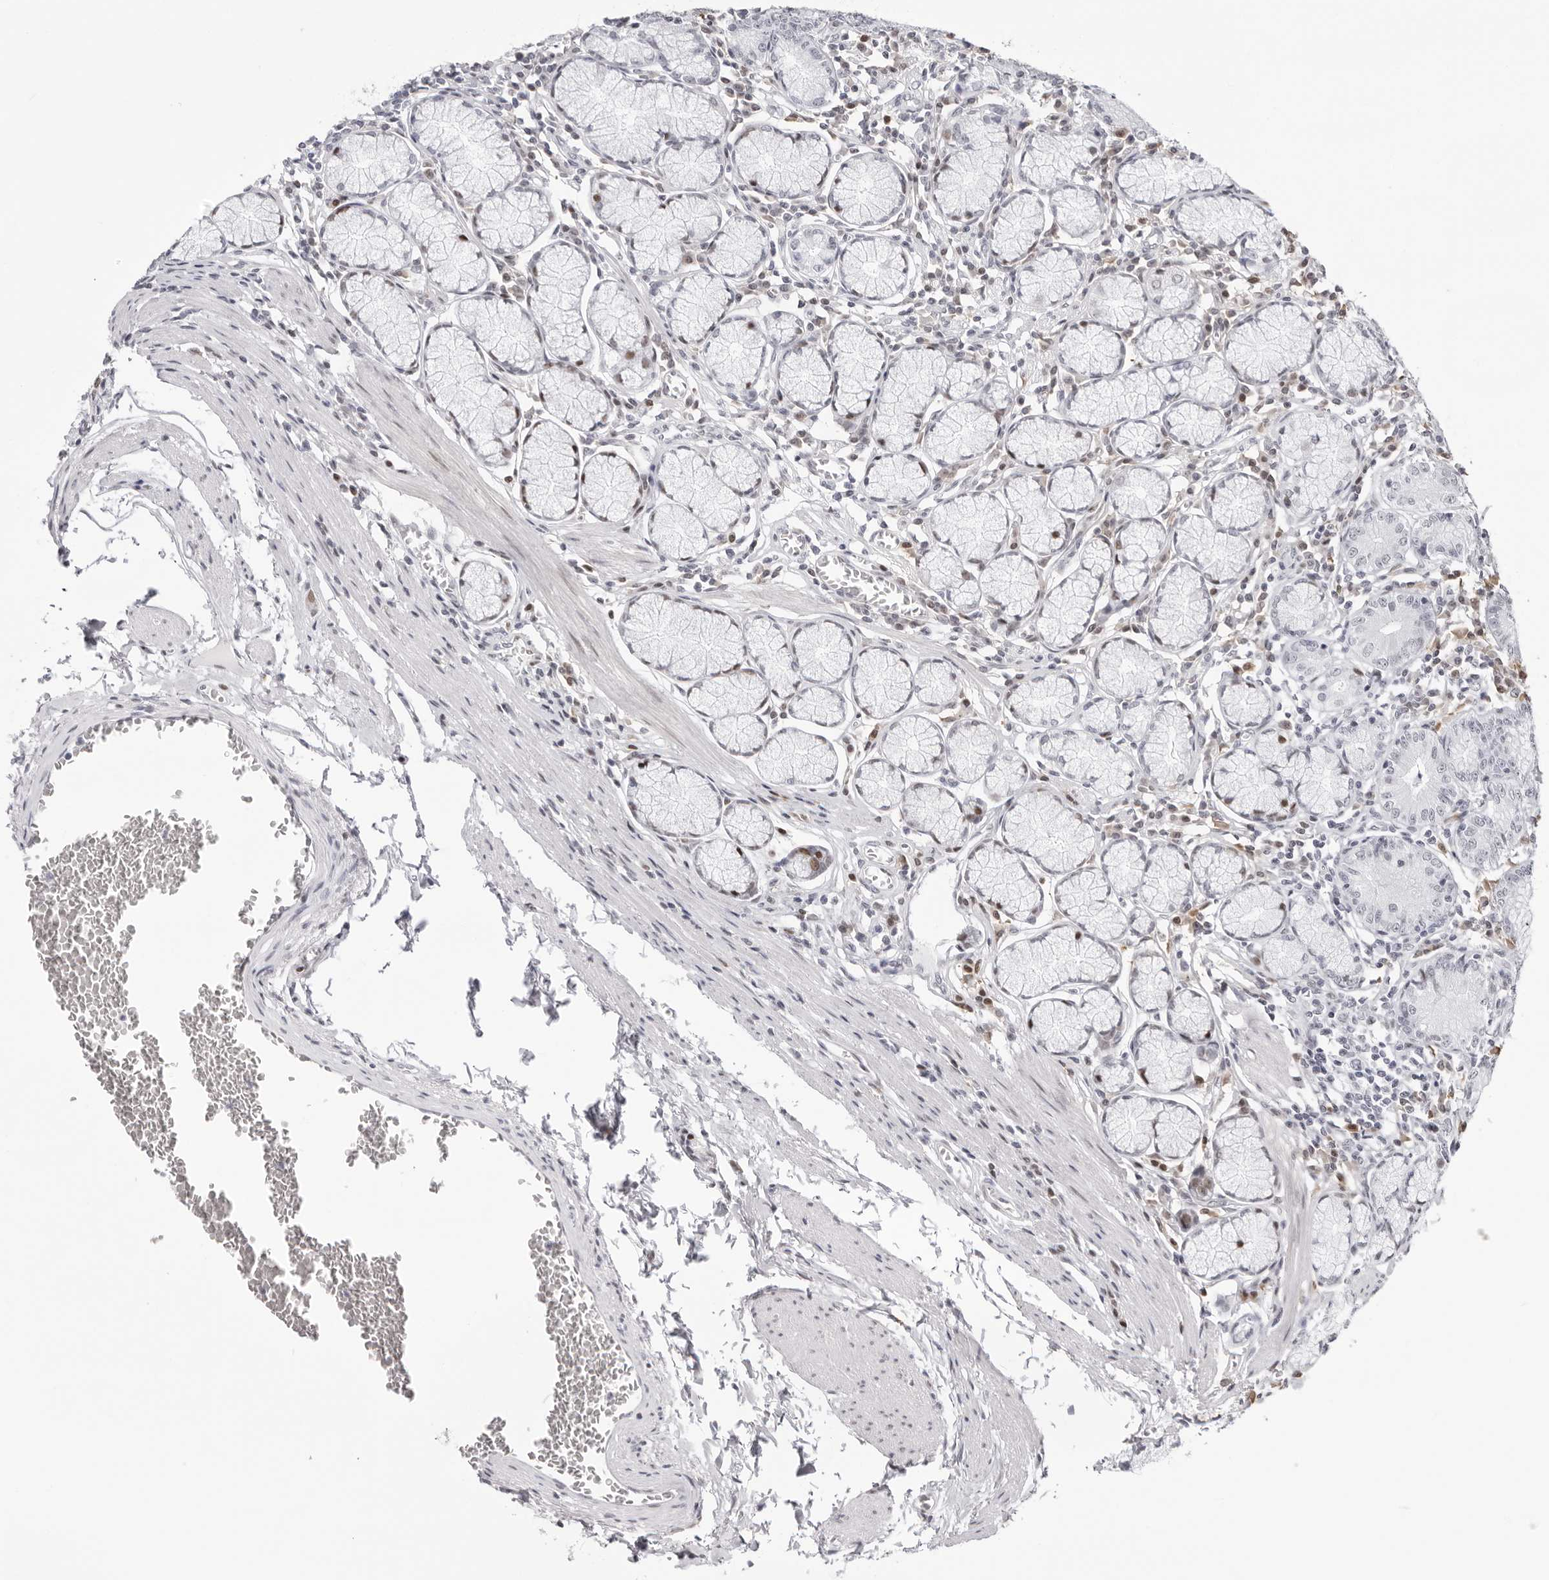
{"staining": {"intensity": "negative", "quantity": "none", "location": "none"}, "tissue": "stomach", "cell_type": "Glandular cells", "image_type": "normal", "snomed": [{"axis": "morphology", "description": "Normal tissue, NOS"}, {"axis": "topography", "description": "Stomach"}], "caption": "A histopathology image of human stomach is negative for staining in glandular cells.", "gene": "NTPCR", "patient": {"sex": "male", "age": 55}}